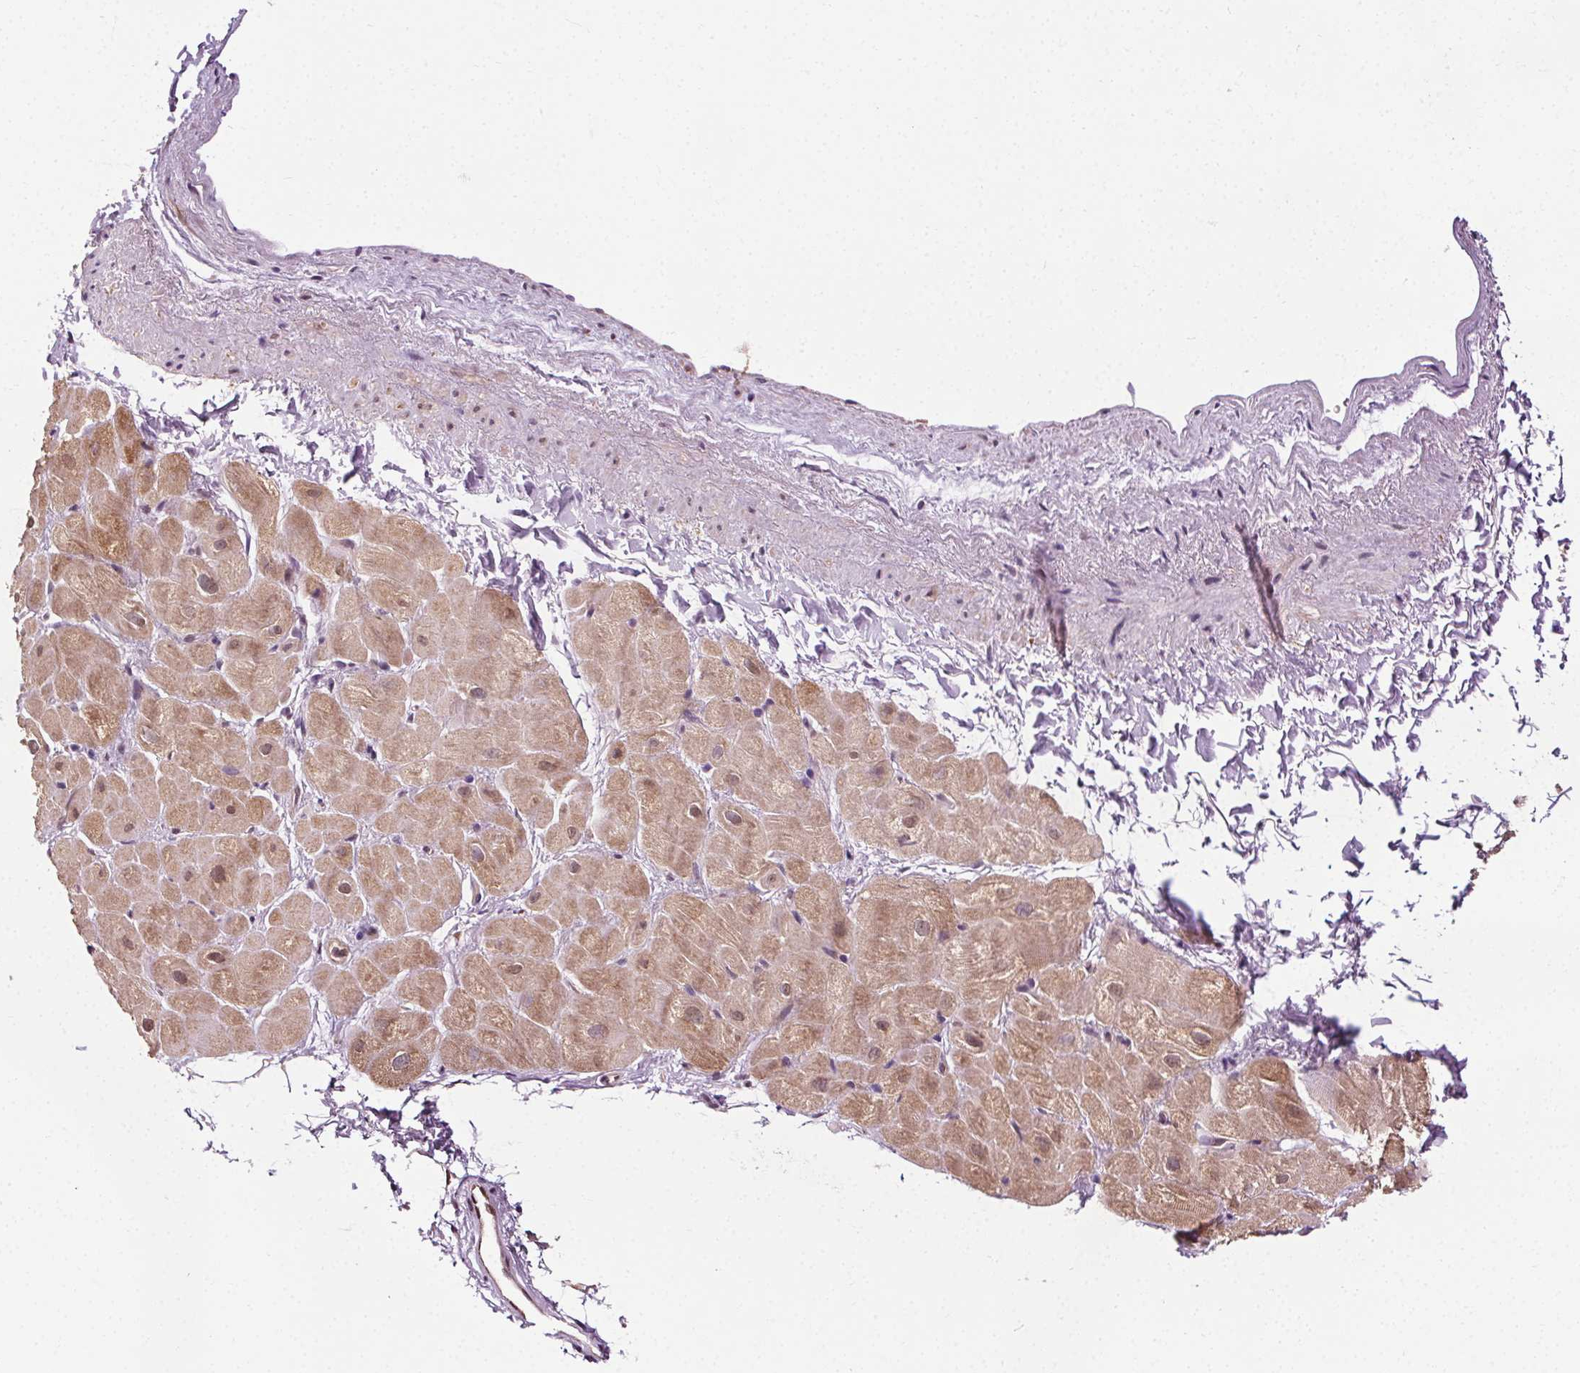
{"staining": {"intensity": "weak", "quantity": ">75%", "location": "cytoplasmic/membranous"}, "tissue": "heart muscle", "cell_type": "Cardiomyocytes", "image_type": "normal", "snomed": [{"axis": "morphology", "description": "Normal tissue, NOS"}, {"axis": "topography", "description": "Heart"}], "caption": "Immunohistochemistry of normal human heart muscle demonstrates low levels of weak cytoplasmic/membranous expression in about >75% of cardiomyocytes. Nuclei are stained in blue.", "gene": "CEBPA", "patient": {"sex": "male", "age": 62}}